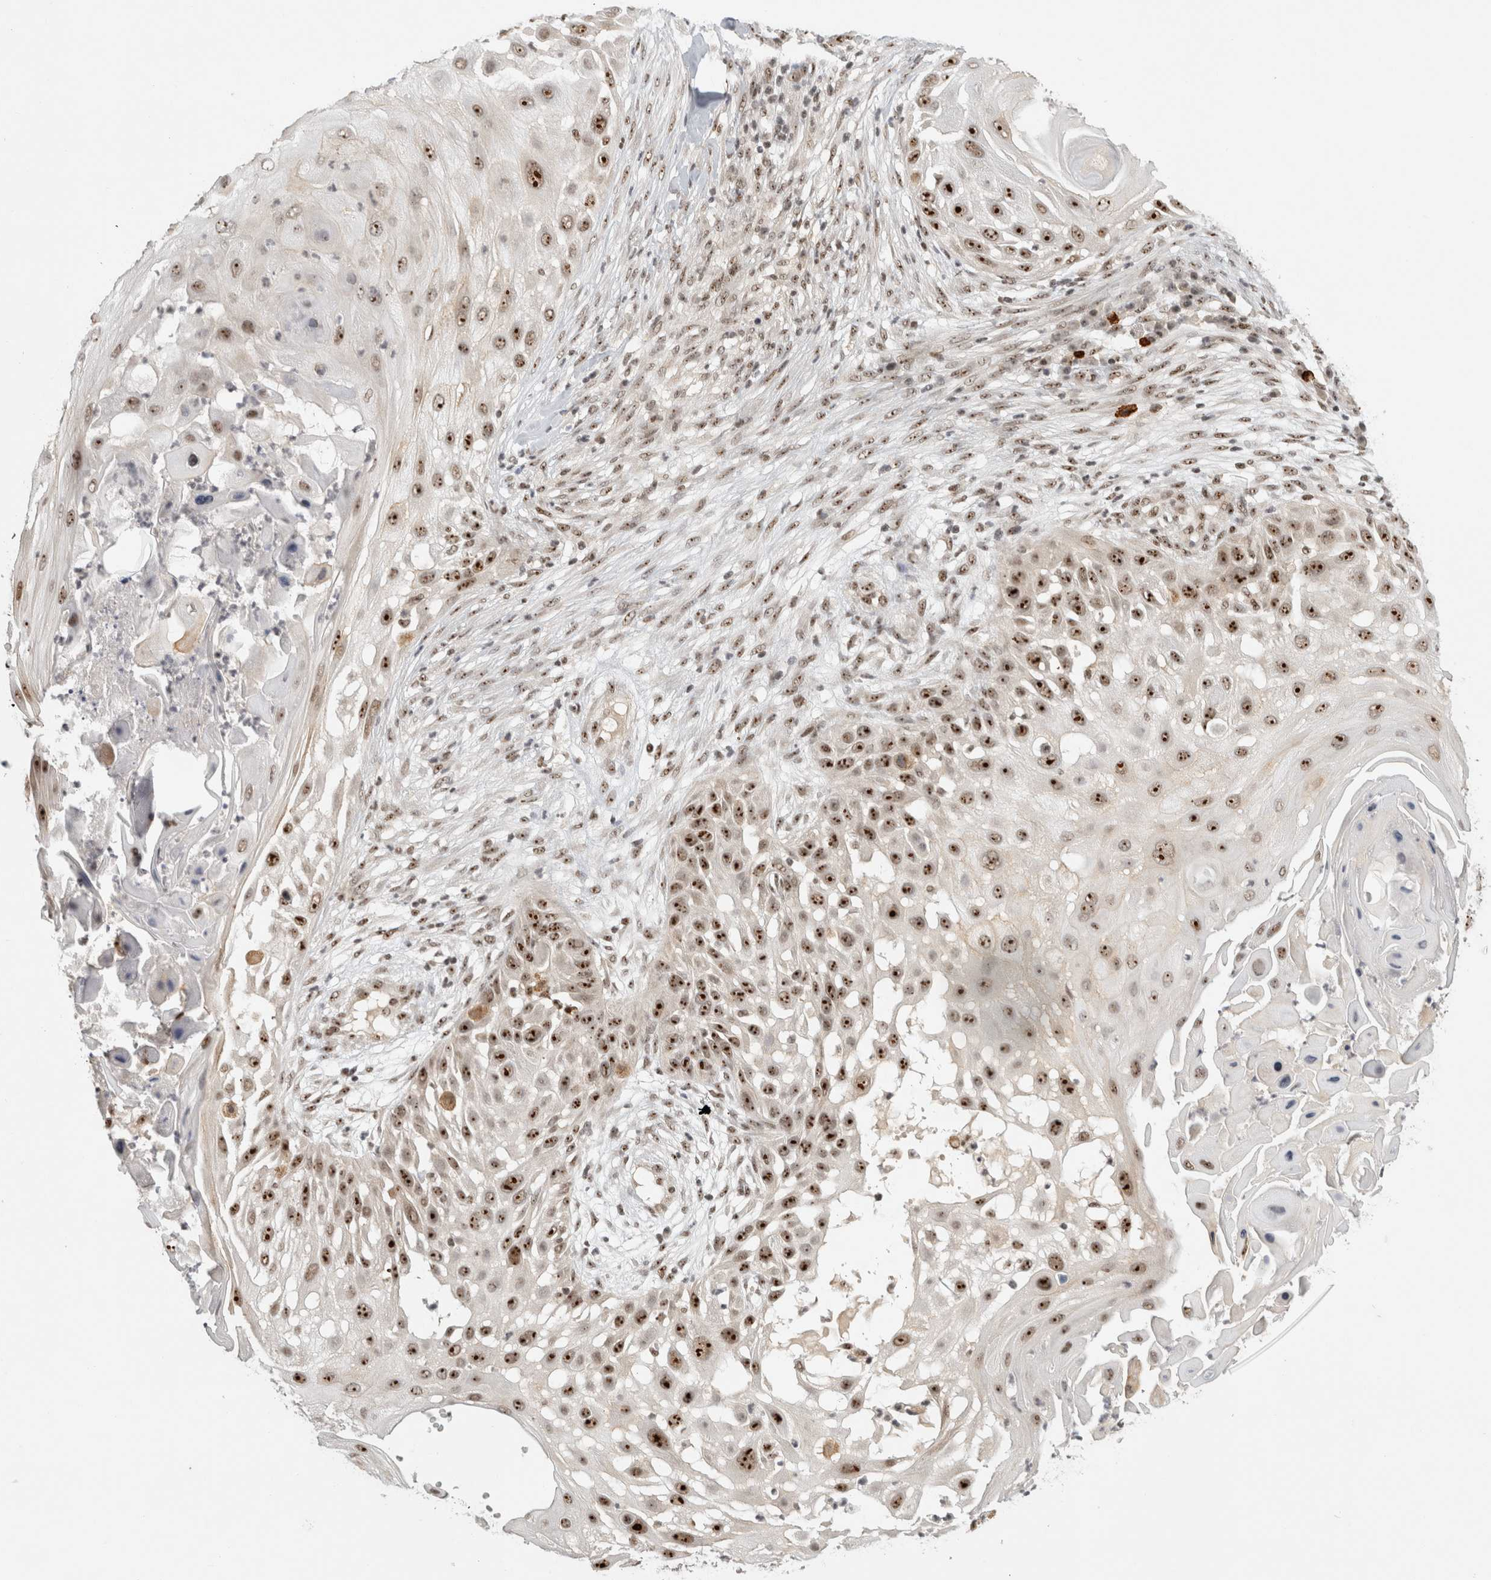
{"staining": {"intensity": "strong", "quantity": ">75%", "location": "nuclear"}, "tissue": "skin cancer", "cell_type": "Tumor cells", "image_type": "cancer", "snomed": [{"axis": "morphology", "description": "Squamous cell carcinoma, NOS"}, {"axis": "topography", "description": "Skin"}], "caption": "Immunohistochemistry (IHC) (DAB (3,3'-diaminobenzidine)) staining of squamous cell carcinoma (skin) displays strong nuclear protein positivity in approximately >75% of tumor cells.", "gene": "EBNA1BP2", "patient": {"sex": "female", "age": 44}}